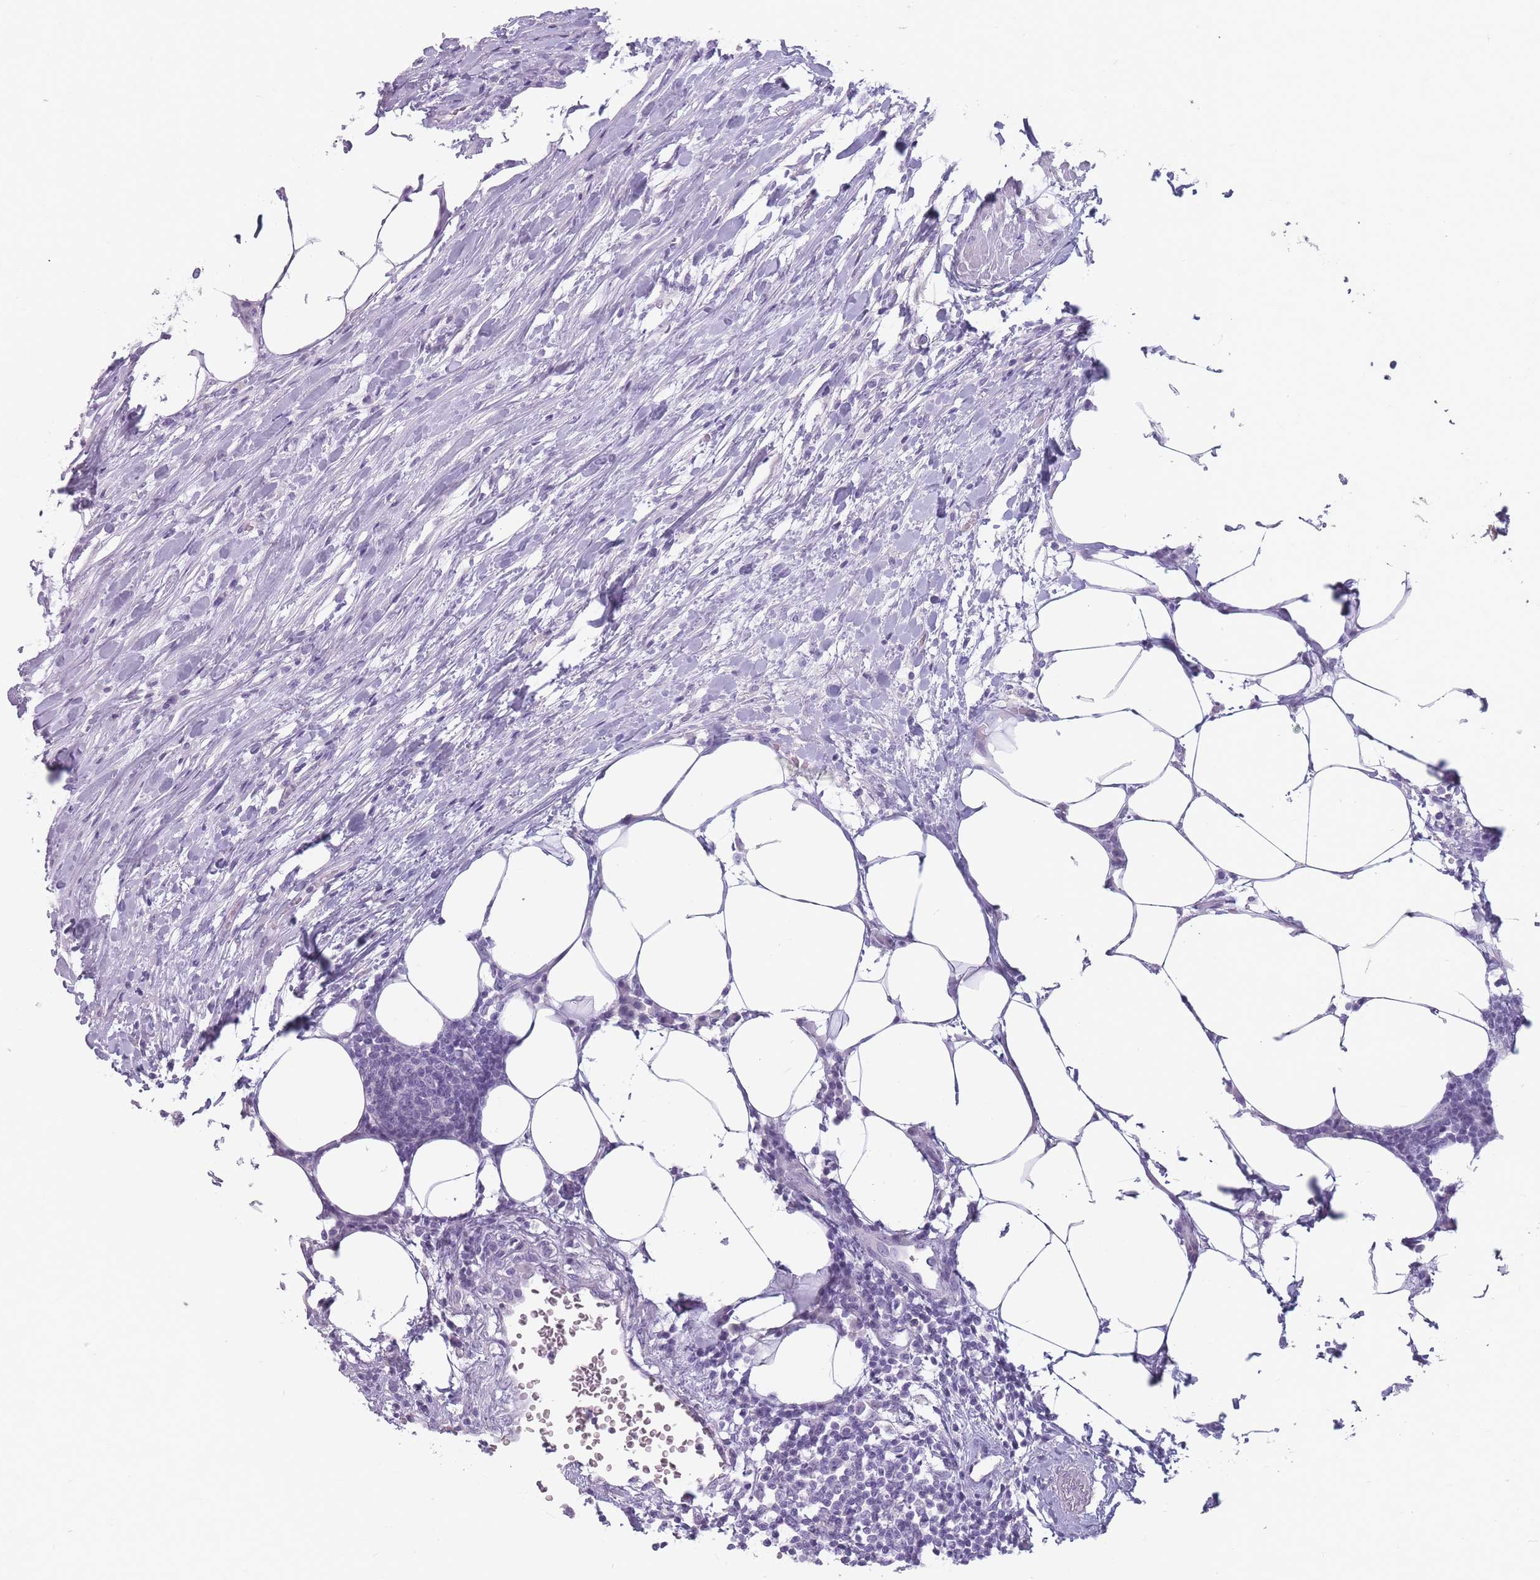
{"staining": {"intensity": "negative", "quantity": "none", "location": "none"}, "tissue": "urothelial cancer", "cell_type": "Tumor cells", "image_type": "cancer", "snomed": [{"axis": "morphology", "description": "Urothelial carcinoma, High grade"}, {"axis": "topography", "description": "Urinary bladder"}], "caption": "Immunohistochemistry (IHC) photomicrograph of neoplastic tissue: urothelial carcinoma (high-grade) stained with DAB (3,3'-diaminobenzidine) demonstrates no significant protein staining in tumor cells.", "gene": "CCNO", "patient": {"sex": "male", "age": 61}}